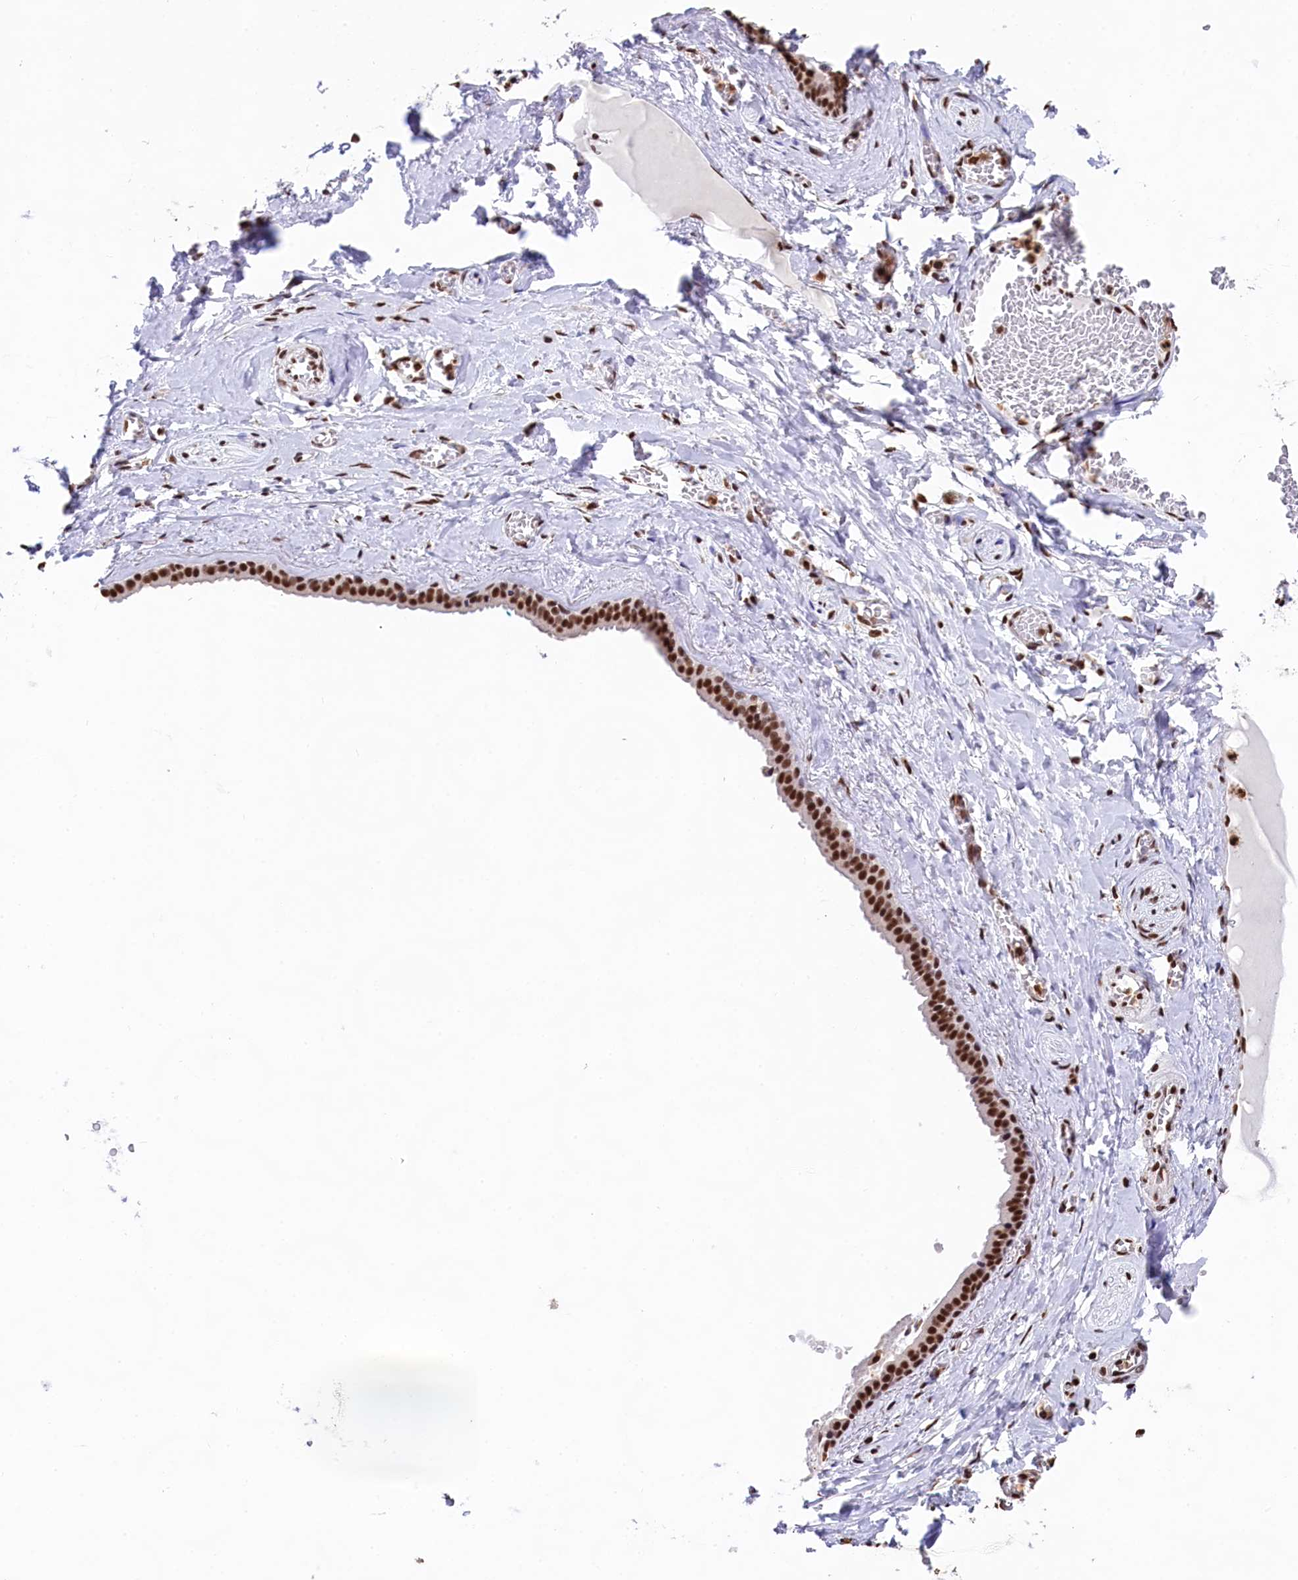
{"staining": {"intensity": "strong", "quantity": ">75%", "location": "nuclear"}, "tissue": "adipose tissue", "cell_type": "Adipocytes", "image_type": "normal", "snomed": [{"axis": "morphology", "description": "Normal tissue, NOS"}, {"axis": "topography", "description": "Salivary gland"}, {"axis": "topography", "description": "Peripheral nerve tissue"}], "caption": "DAB (3,3'-diaminobenzidine) immunohistochemical staining of benign adipose tissue exhibits strong nuclear protein expression in about >75% of adipocytes.", "gene": "SNRPD2", "patient": {"sex": "male", "age": 62}}